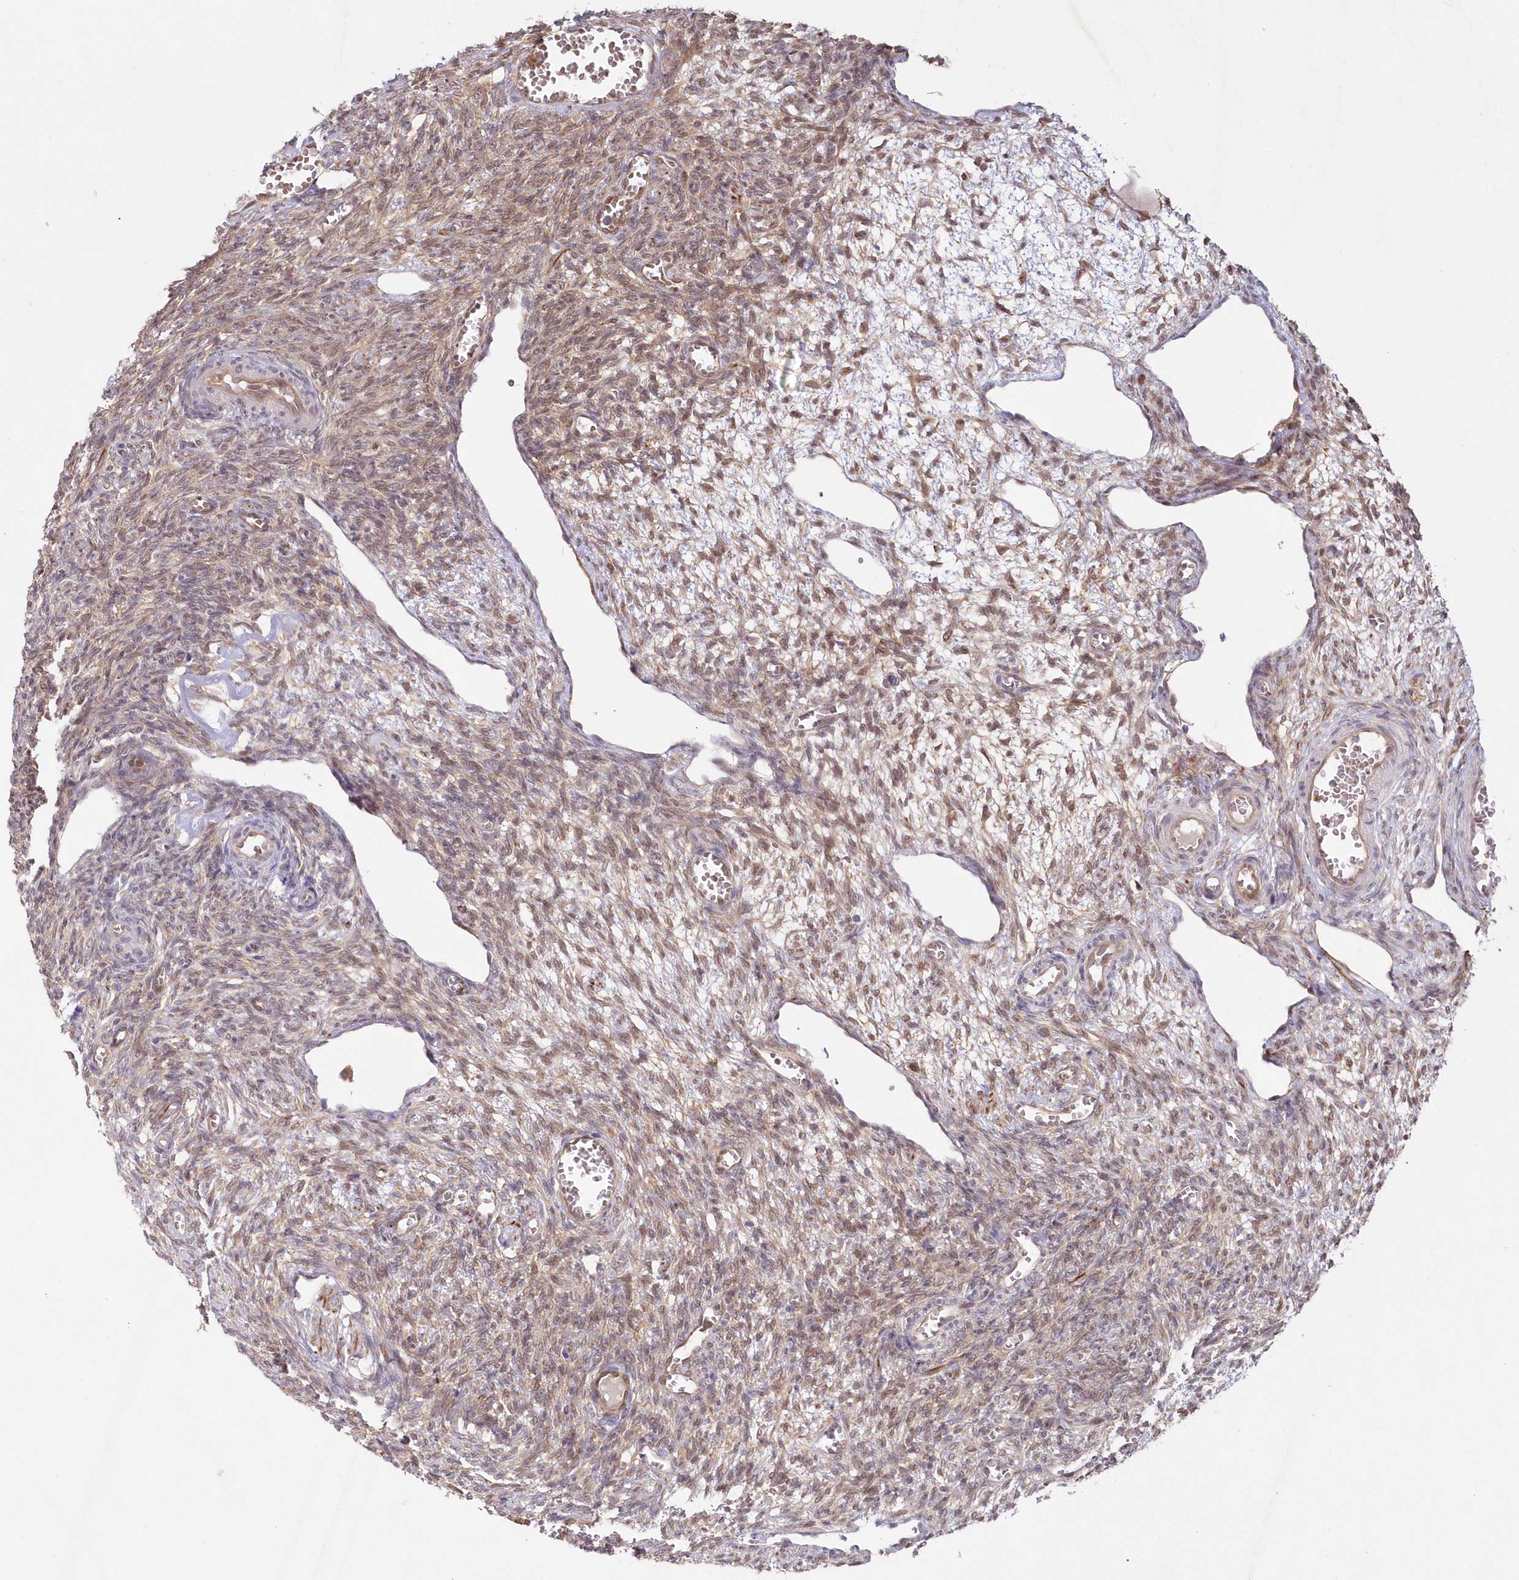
{"staining": {"intensity": "moderate", "quantity": ">75%", "location": "cytoplasmic/membranous,nuclear"}, "tissue": "ovary", "cell_type": "Ovarian stroma cells", "image_type": "normal", "snomed": [{"axis": "morphology", "description": "Normal tissue, NOS"}, {"axis": "topography", "description": "Ovary"}], "caption": "Immunohistochemical staining of benign human ovary reveals >75% levels of moderate cytoplasmic/membranous,nuclear protein positivity in approximately >75% of ovarian stroma cells.", "gene": "GBE1", "patient": {"sex": "female", "age": 27}}